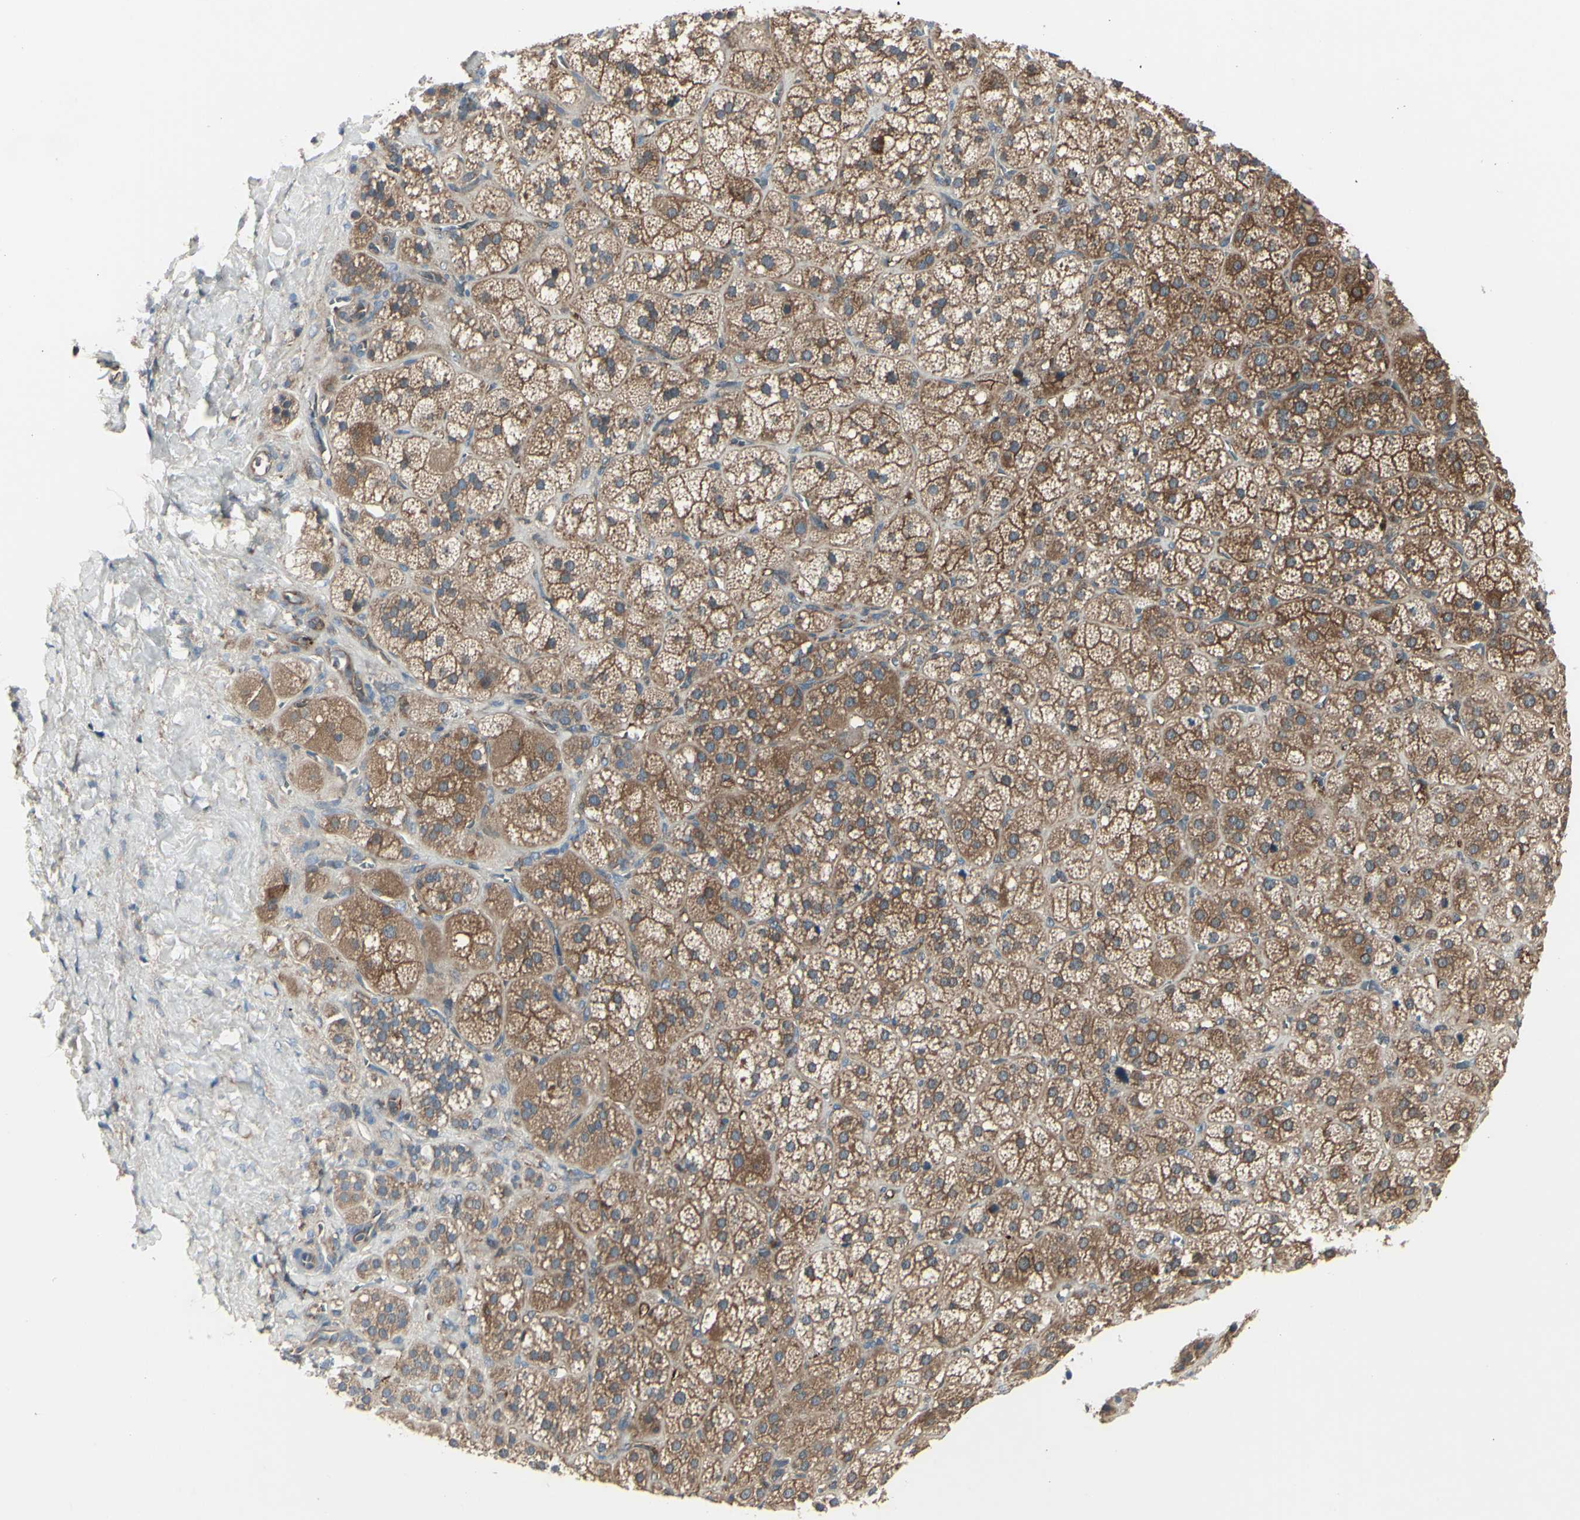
{"staining": {"intensity": "moderate", "quantity": ">75%", "location": "cytoplasmic/membranous"}, "tissue": "adrenal gland", "cell_type": "Glandular cells", "image_type": "normal", "snomed": [{"axis": "morphology", "description": "Normal tissue, NOS"}, {"axis": "topography", "description": "Adrenal gland"}], "caption": "High-magnification brightfield microscopy of unremarkable adrenal gland stained with DAB (3,3'-diaminobenzidine) (brown) and counterstained with hematoxylin (blue). glandular cells exhibit moderate cytoplasmic/membranous positivity is identified in about>75% of cells. Immunohistochemistry stains the protein of interest in brown and the nuclei are stained blue.", "gene": "IGSF9B", "patient": {"sex": "female", "age": 71}}